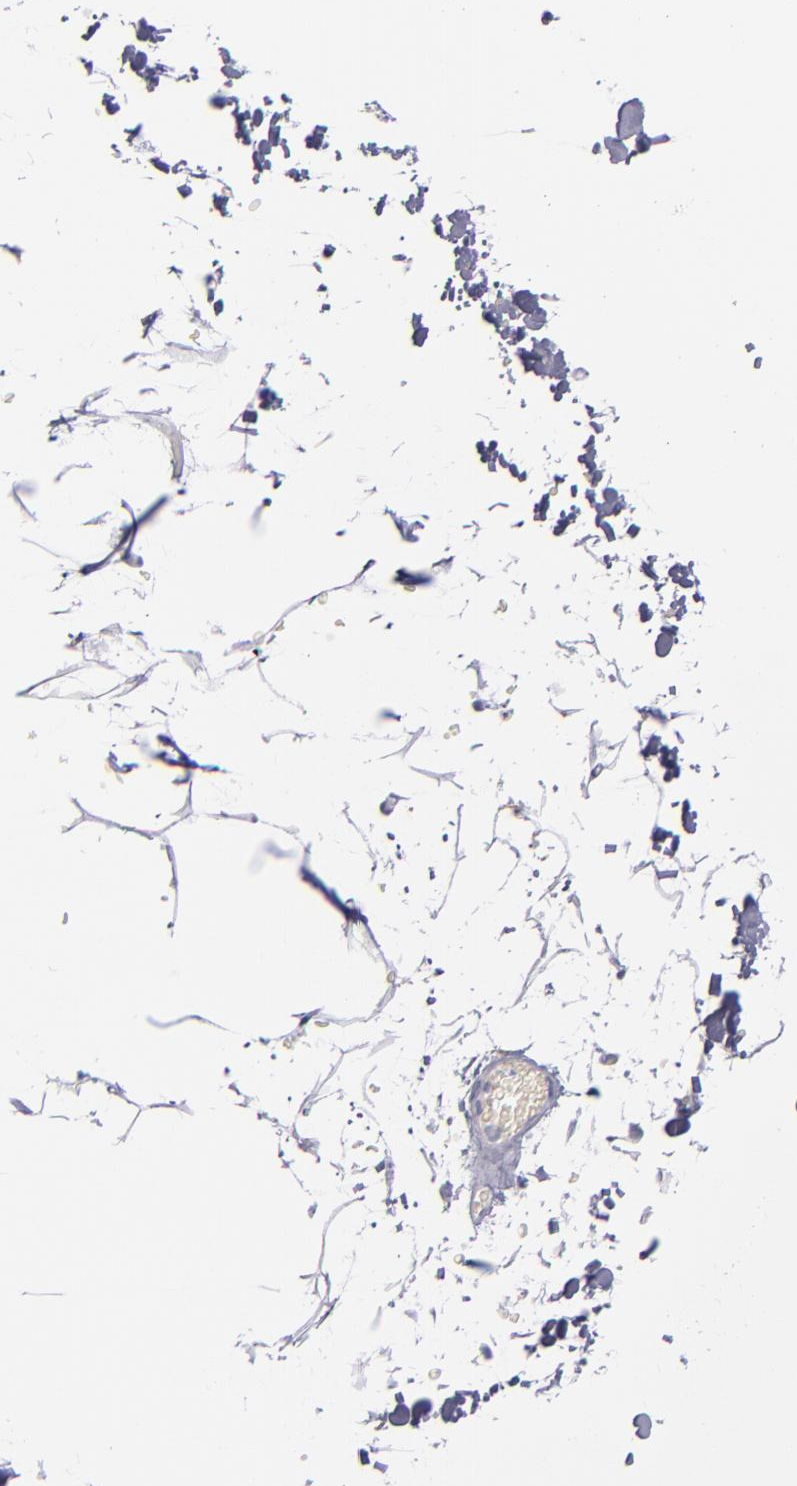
{"staining": {"intensity": "negative", "quantity": "none", "location": "none"}, "tissue": "adipose tissue", "cell_type": "Adipocytes", "image_type": "normal", "snomed": [{"axis": "morphology", "description": "Normal tissue, NOS"}, {"axis": "topography", "description": "Soft tissue"}], "caption": "A micrograph of human adipose tissue is negative for staining in adipocytes. Nuclei are stained in blue.", "gene": "ANPEP", "patient": {"sex": "male", "age": 72}}